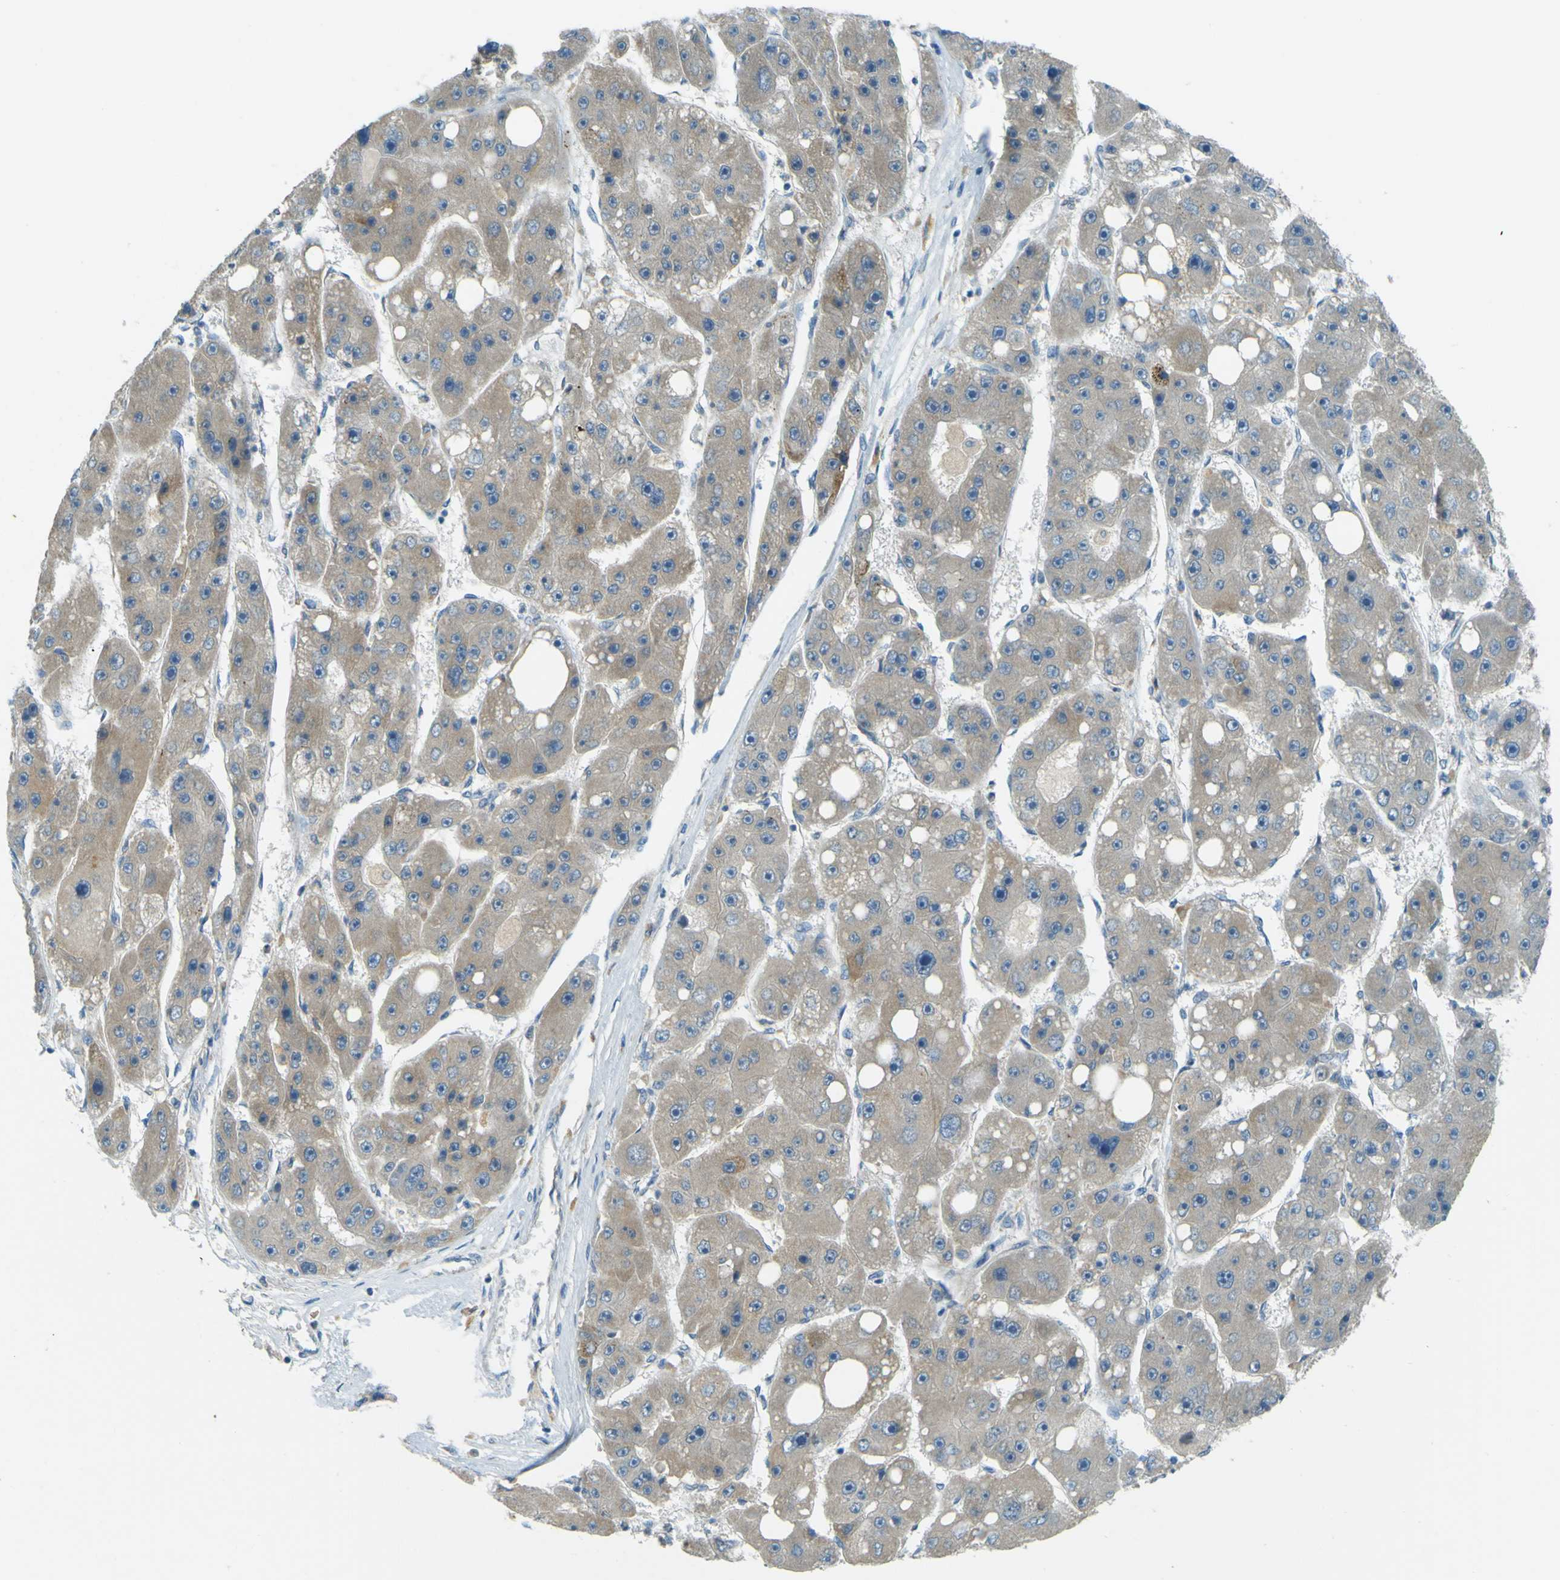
{"staining": {"intensity": "weak", "quantity": "25%-75%", "location": "cytoplasmic/membranous"}, "tissue": "liver cancer", "cell_type": "Tumor cells", "image_type": "cancer", "snomed": [{"axis": "morphology", "description": "Carcinoma, Hepatocellular, NOS"}, {"axis": "topography", "description": "Liver"}], "caption": "Protein staining of liver hepatocellular carcinoma tissue demonstrates weak cytoplasmic/membranous positivity in about 25%-75% of tumor cells.", "gene": "FKTN", "patient": {"sex": "female", "age": 61}}